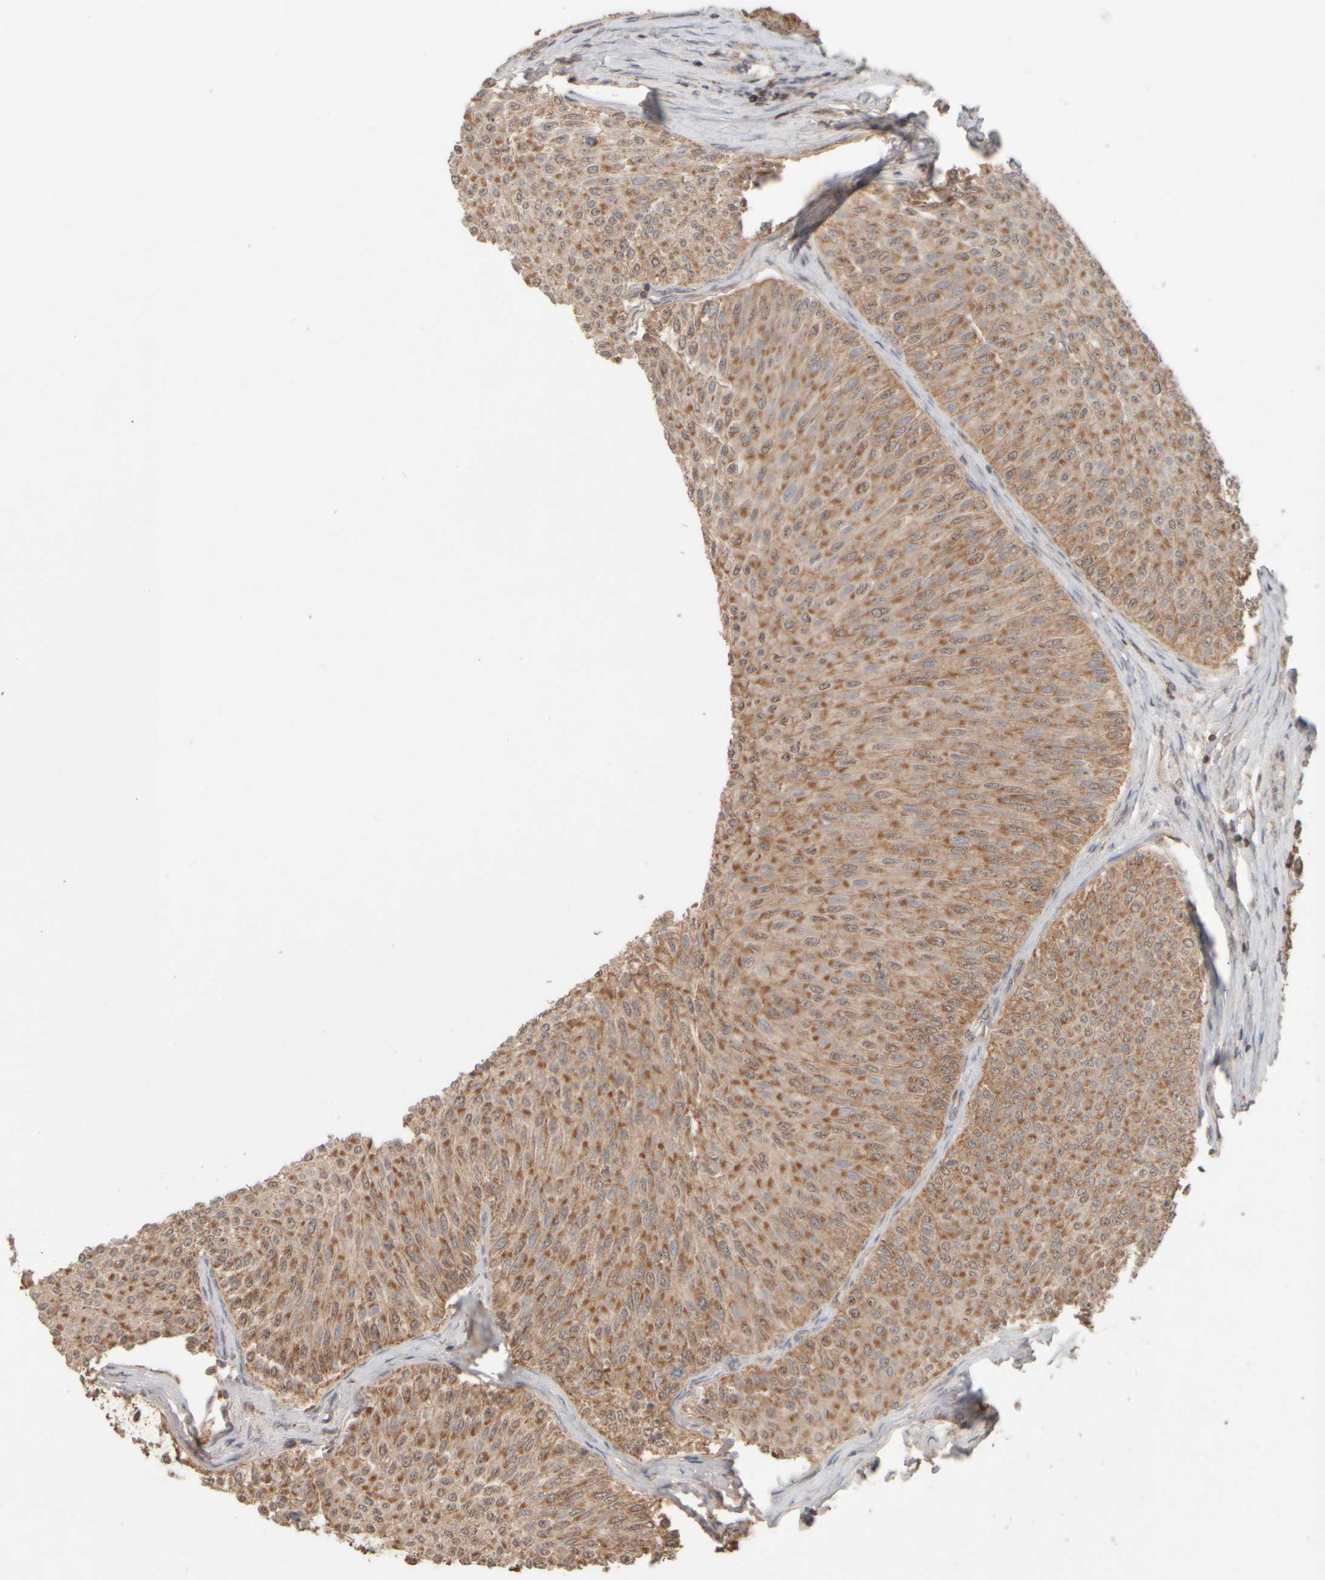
{"staining": {"intensity": "strong", "quantity": ">75%", "location": "cytoplasmic/membranous"}, "tissue": "urothelial cancer", "cell_type": "Tumor cells", "image_type": "cancer", "snomed": [{"axis": "morphology", "description": "Urothelial carcinoma, Low grade"}, {"axis": "topography", "description": "Urinary bladder"}], "caption": "Immunohistochemistry (IHC) (DAB) staining of human urothelial cancer reveals strong cytoplasmic/membranous protein staining in about >75% of tumor cells.", "gene": "EIF2B3", "patient": {"sex": "male", "age": 78}}